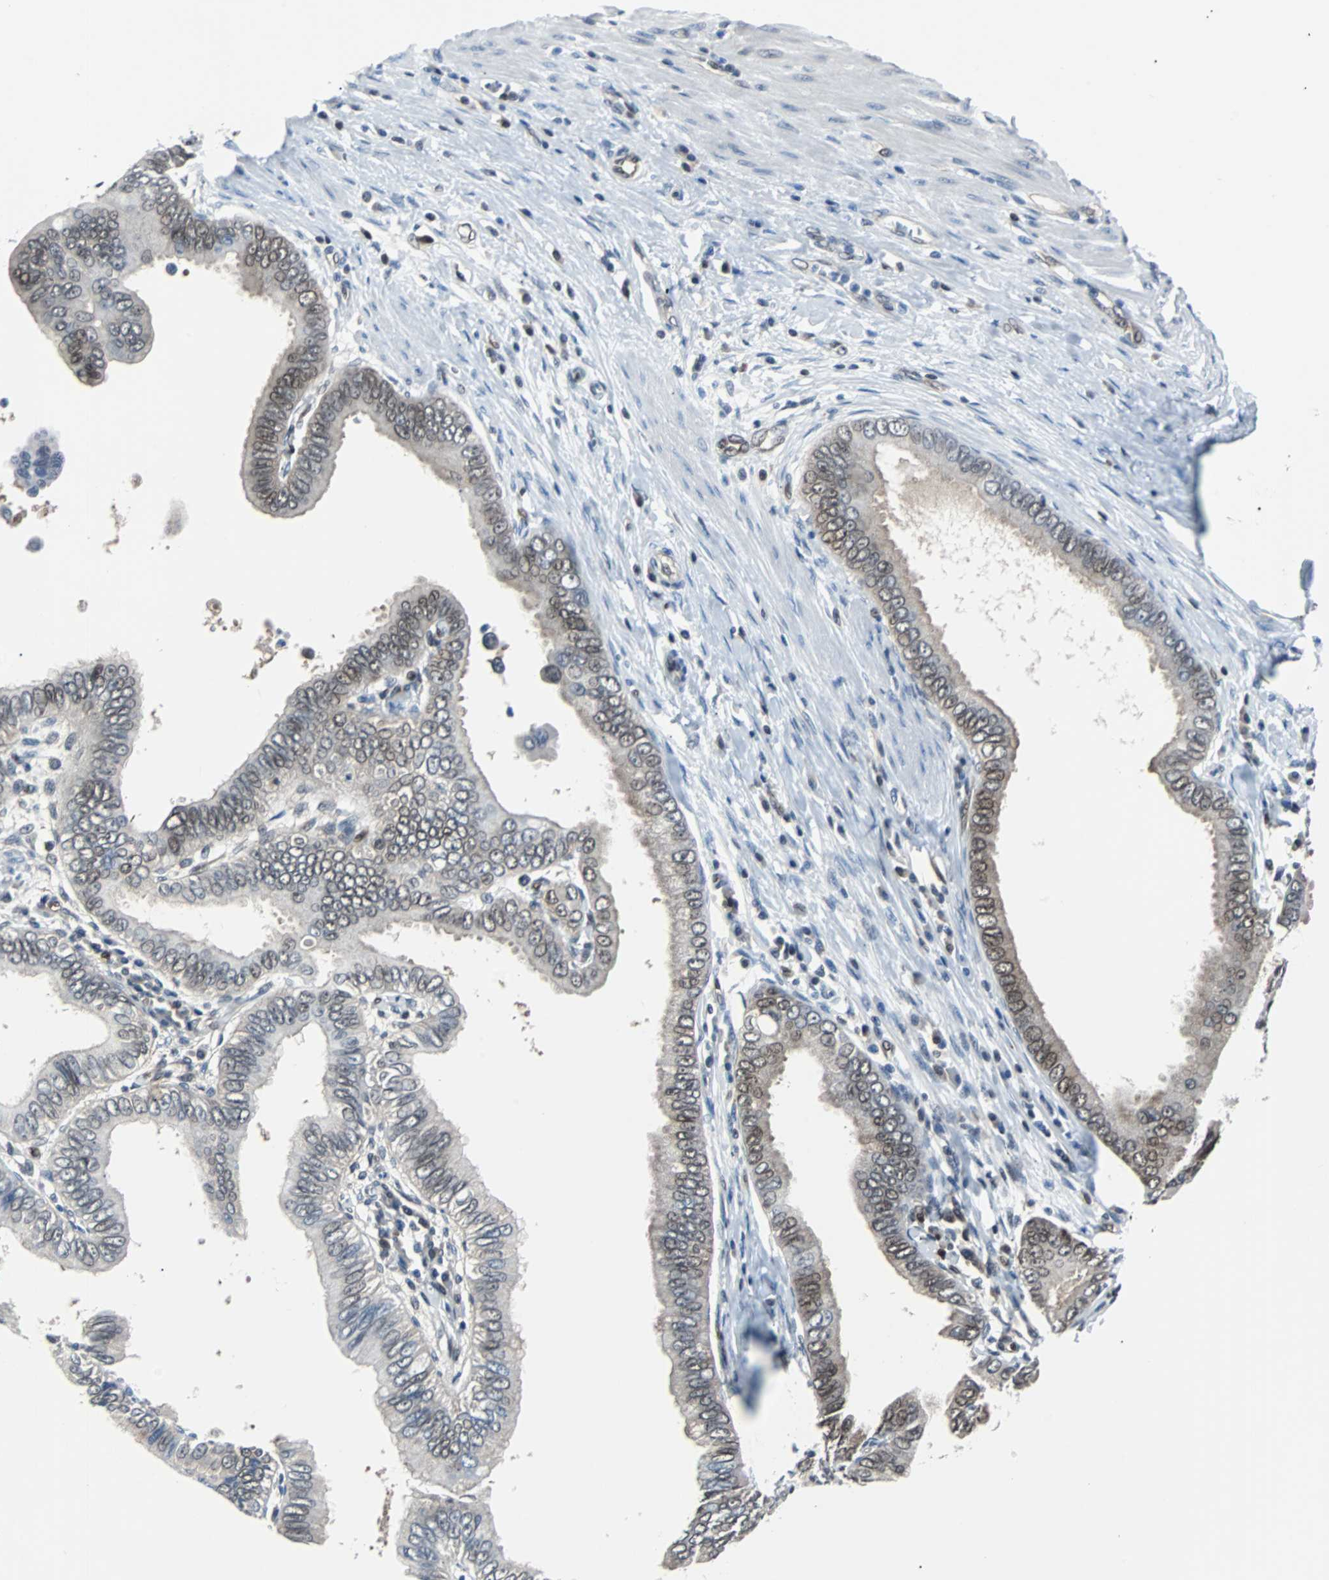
{"staining": {"intensity": "weak", "quantity": "25%-75%", "location": "nuclear"}, "tissue": "pancreatic cancer", "cell_type": "Tumor cells", "image_type": "cancer", "snomed": [{"axis": "morphology", "description": "Normal tissue, NOS"}, {"axis": "topography", "description": "Lymph node"}], "caption": "Immunohistochemical staining of pancreatic cancer demonstrates low levels of weak nuclear expression in about 25%-75% of tumor cells.", "gene": "MAP2K6", "patient": {"sex": "male", "age": 50}}